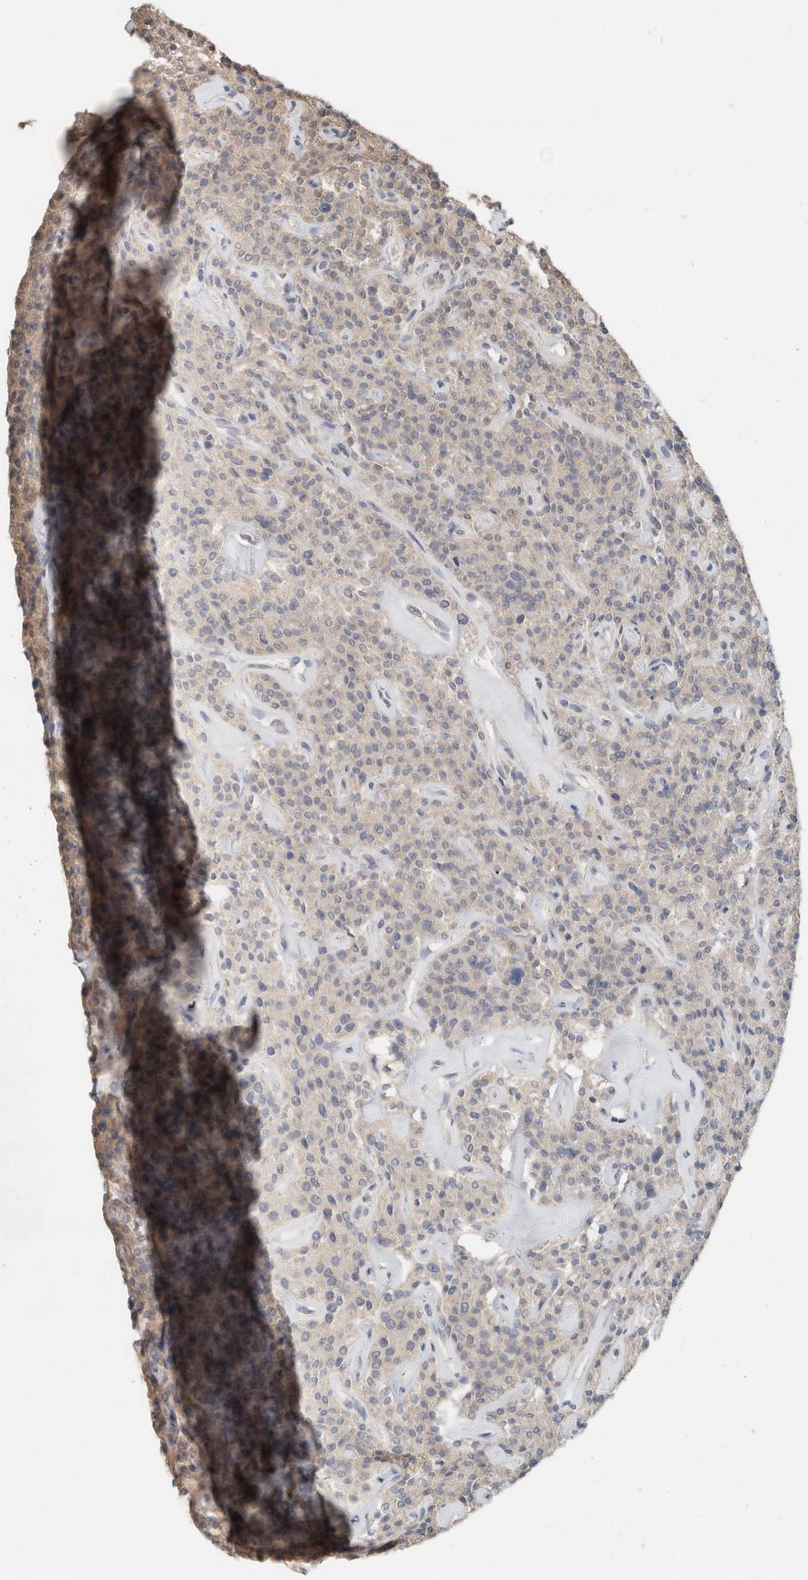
{"staining": {"intensity": "weak", "quantity": "<25%", "location": "cytoplasmic/membranous"}, "tissue": "parathyroid gland", "cell_type": "Glandular cells", "image_type": "normal", "snomed": [{"axis": "morphology", "description": "Normal tissue, NOS"}, {"axis": "topography", "description": "Parathyroid gland"}], "caption": "DAB (3,3'-diaminobenzidine) immunohistochemical staining of unremarkable human parathyroid gland shows no significant expression in glandular cells.", "gene": "ERAP2", "patient": {"sex": "male", "age": 46}}